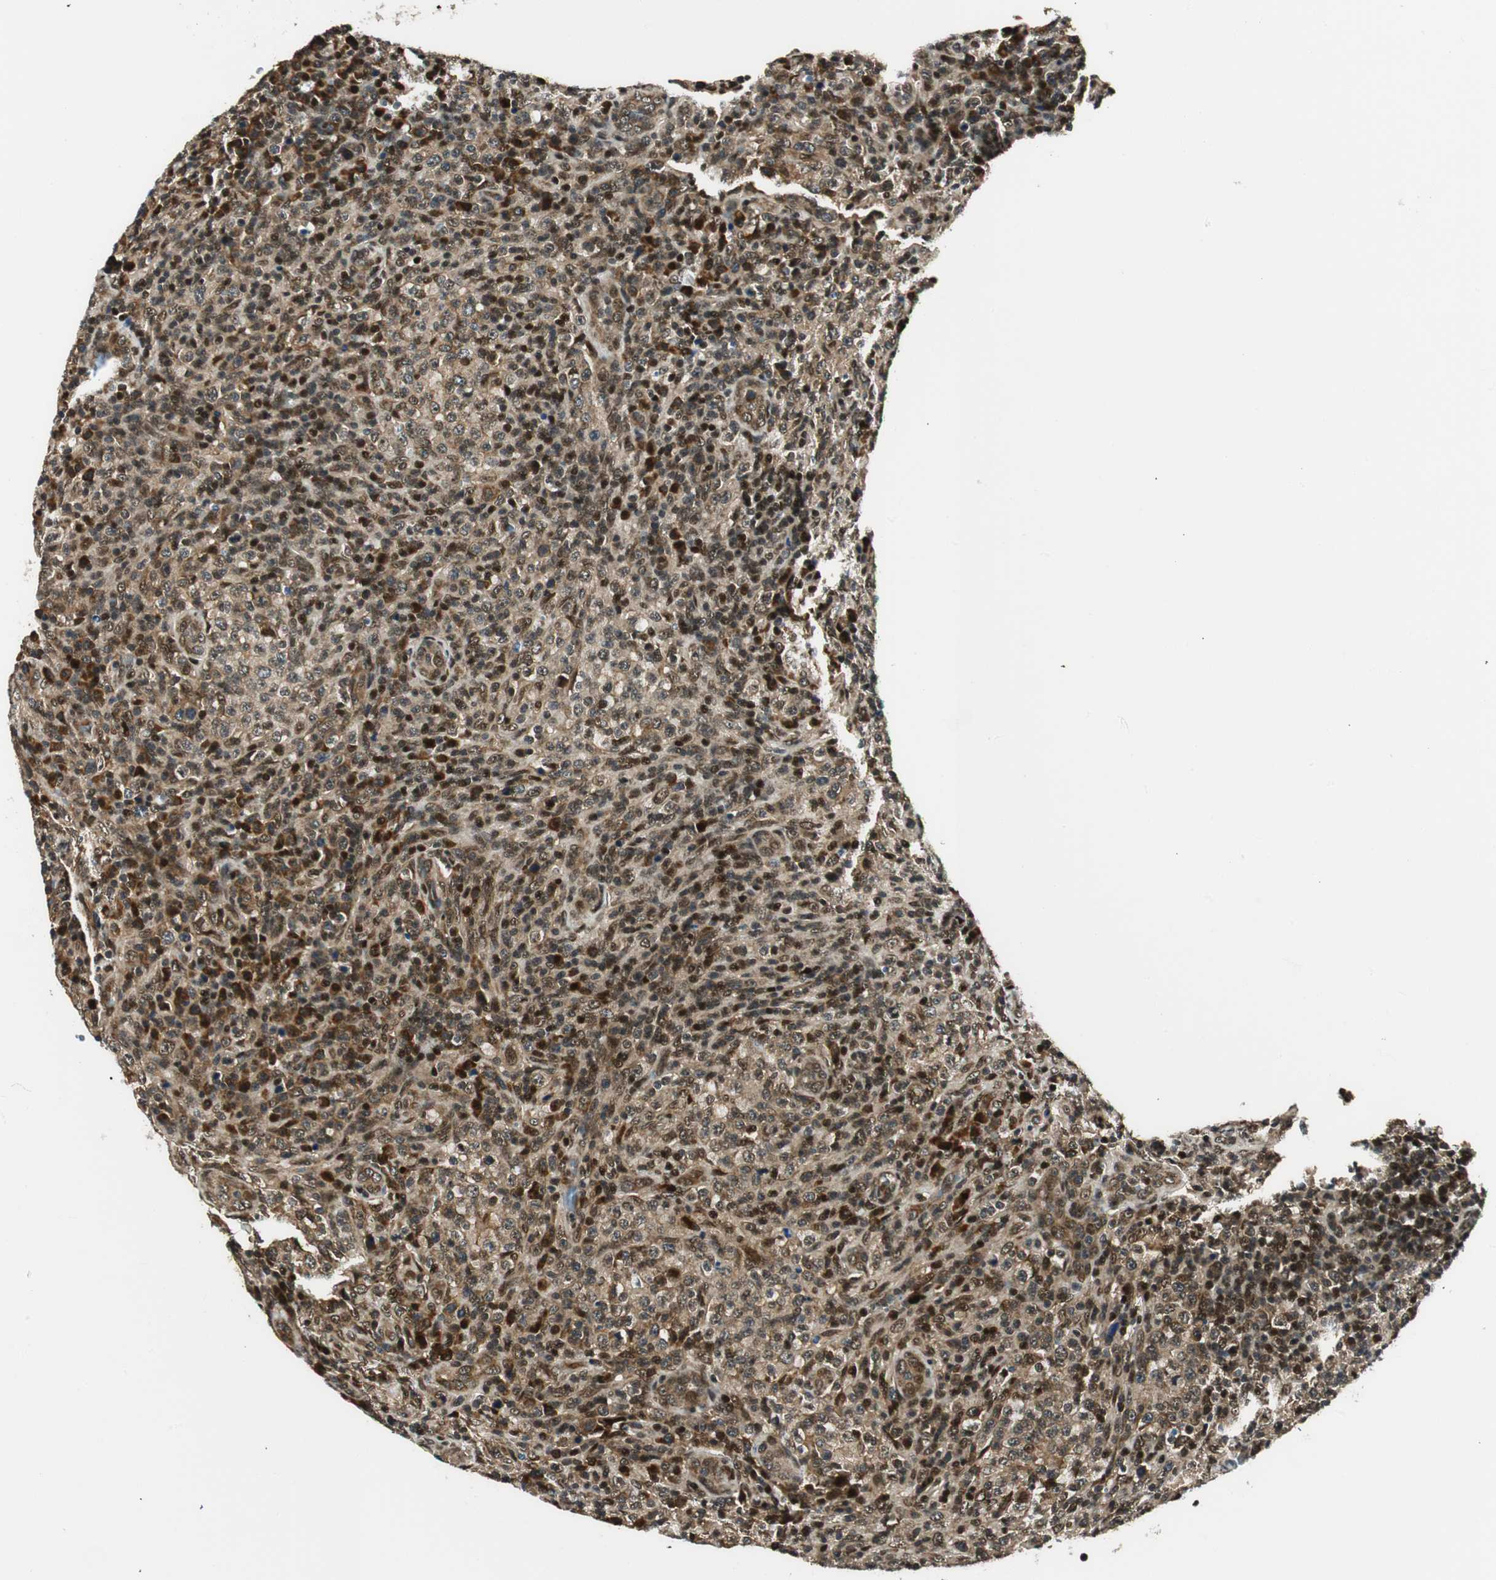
{"staining": {"intensity": "strong", "quantity": ">75%", "location": "cytoplasmic/membranous,nuclear"}, "tissue": "lymphoma", "cell_type": "Tumor cells", "image_type": "cancer", "snomed": [{"axis": "morphology", "description": "Malignant lymphoma, non-Hodgkin's type, High grade"}, {"axis": "topography", "description": "Lymph node"}], "caption": "The histopathology image displays immunohistochemical staining of high-grade malignant lymphoma, non-Hodgkin's type. There is strong cytoplasmic/membranous and nuclear staining is appreciated in approximately >75% of tumor cells.", "gene": "RING1", "patient": {"sex": "female", "age": 76}}